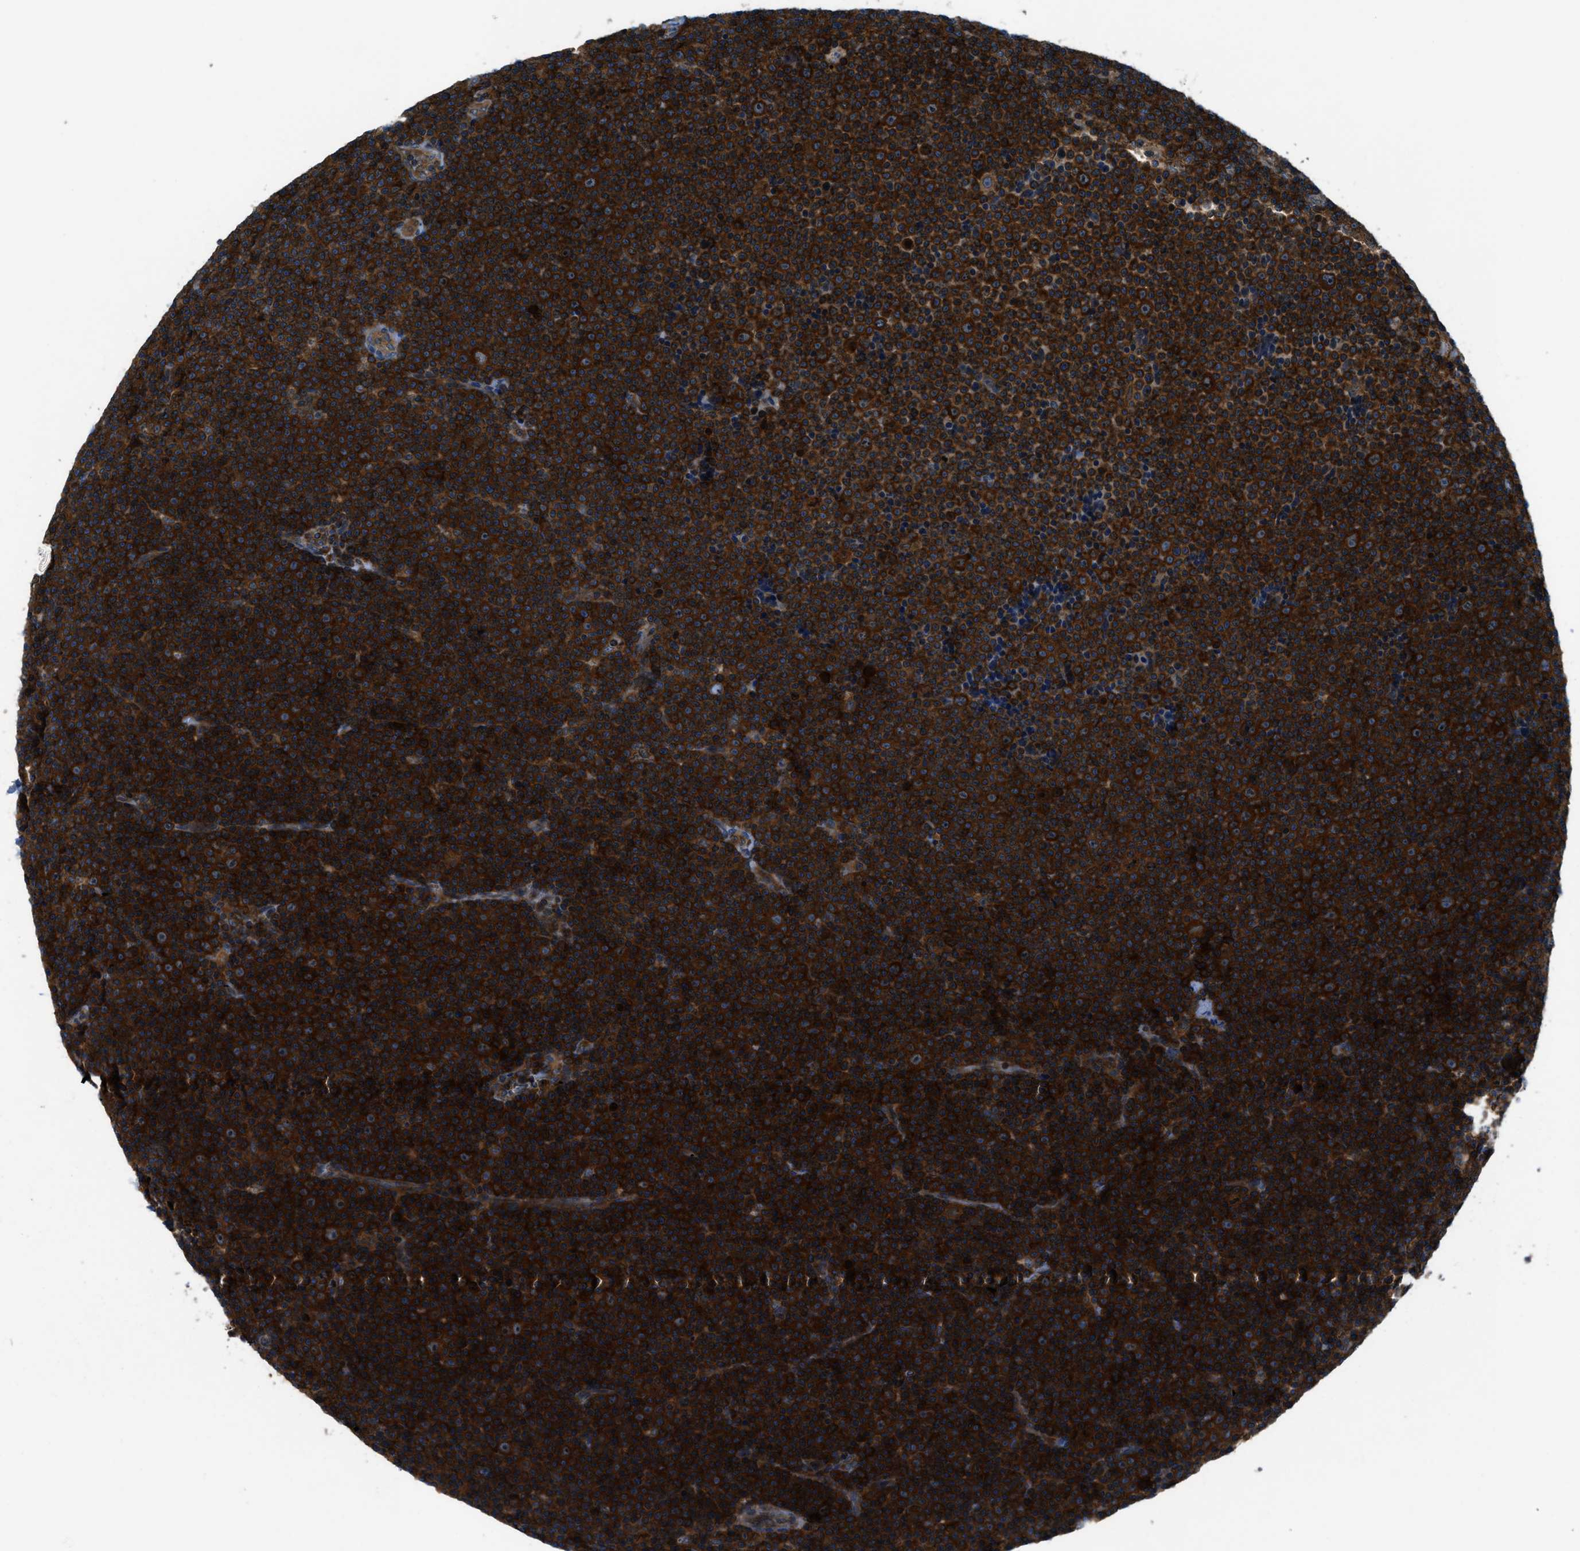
{"staining": {"intensity": "strong", "quantity": ">75%", "location": "cytoplasmic/membranous"}, "tissue": "lymphoma", "cell_type": "Tumor cells", "image_type": "cancer", "snomed": [{"axis": "morphology", "description": "Malignant lymphoma, non-Hodgkin's type, Low grade"}, {"axis": "topography", "description": "Lymph node"}], "caption": "Low-grade malignant lymphoma, non-Hodgkin's type tissue shows strong cytoplasmic/membranous expression in approximately >75% of tumor cells, visualized by immunohistochemistry.", "gene": "ARFGAP2", "patient": {"sex": "female", "age": 67}}